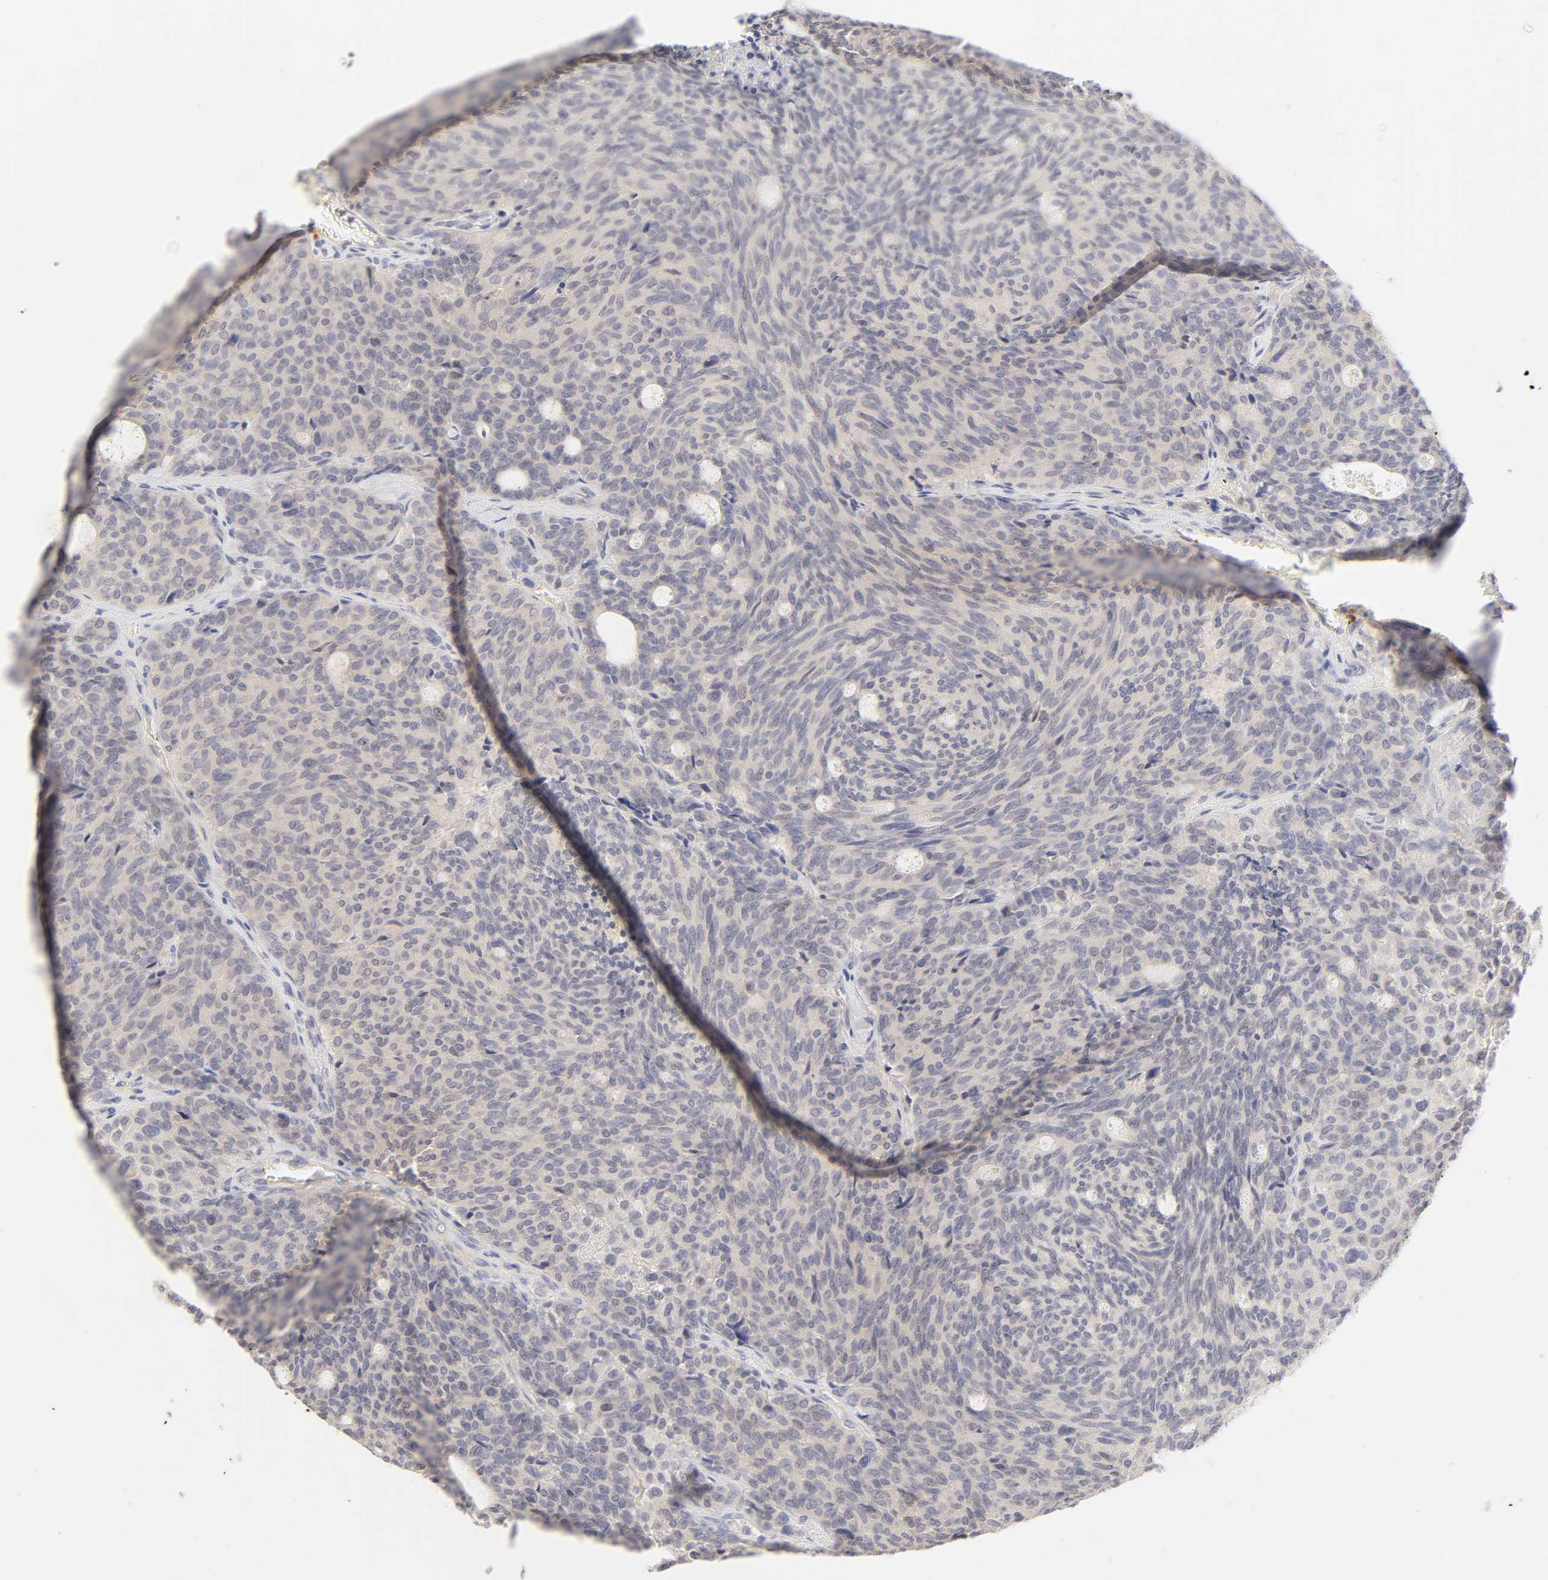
{"staining": {"intensity": "negative", "quantity": "none", "location": "none"}, "tissue": "carcinoid", "cell_type": "Tumor cells", "image_type": "cancer", "snomed": [{"axis": "morphology", "description": "Carcinoid, malignant, NOS"}, {"axis": "topography", "description": "Pancreas"}], "caption": "IHC image of neoplastic tissue: carcinoid stained with DAB (3,3'-diaminobenzidine) shows no significant protein expression in tumor cells.", "gene": "CYP4B1", "patient": {"sex": "female", "age": 54}}